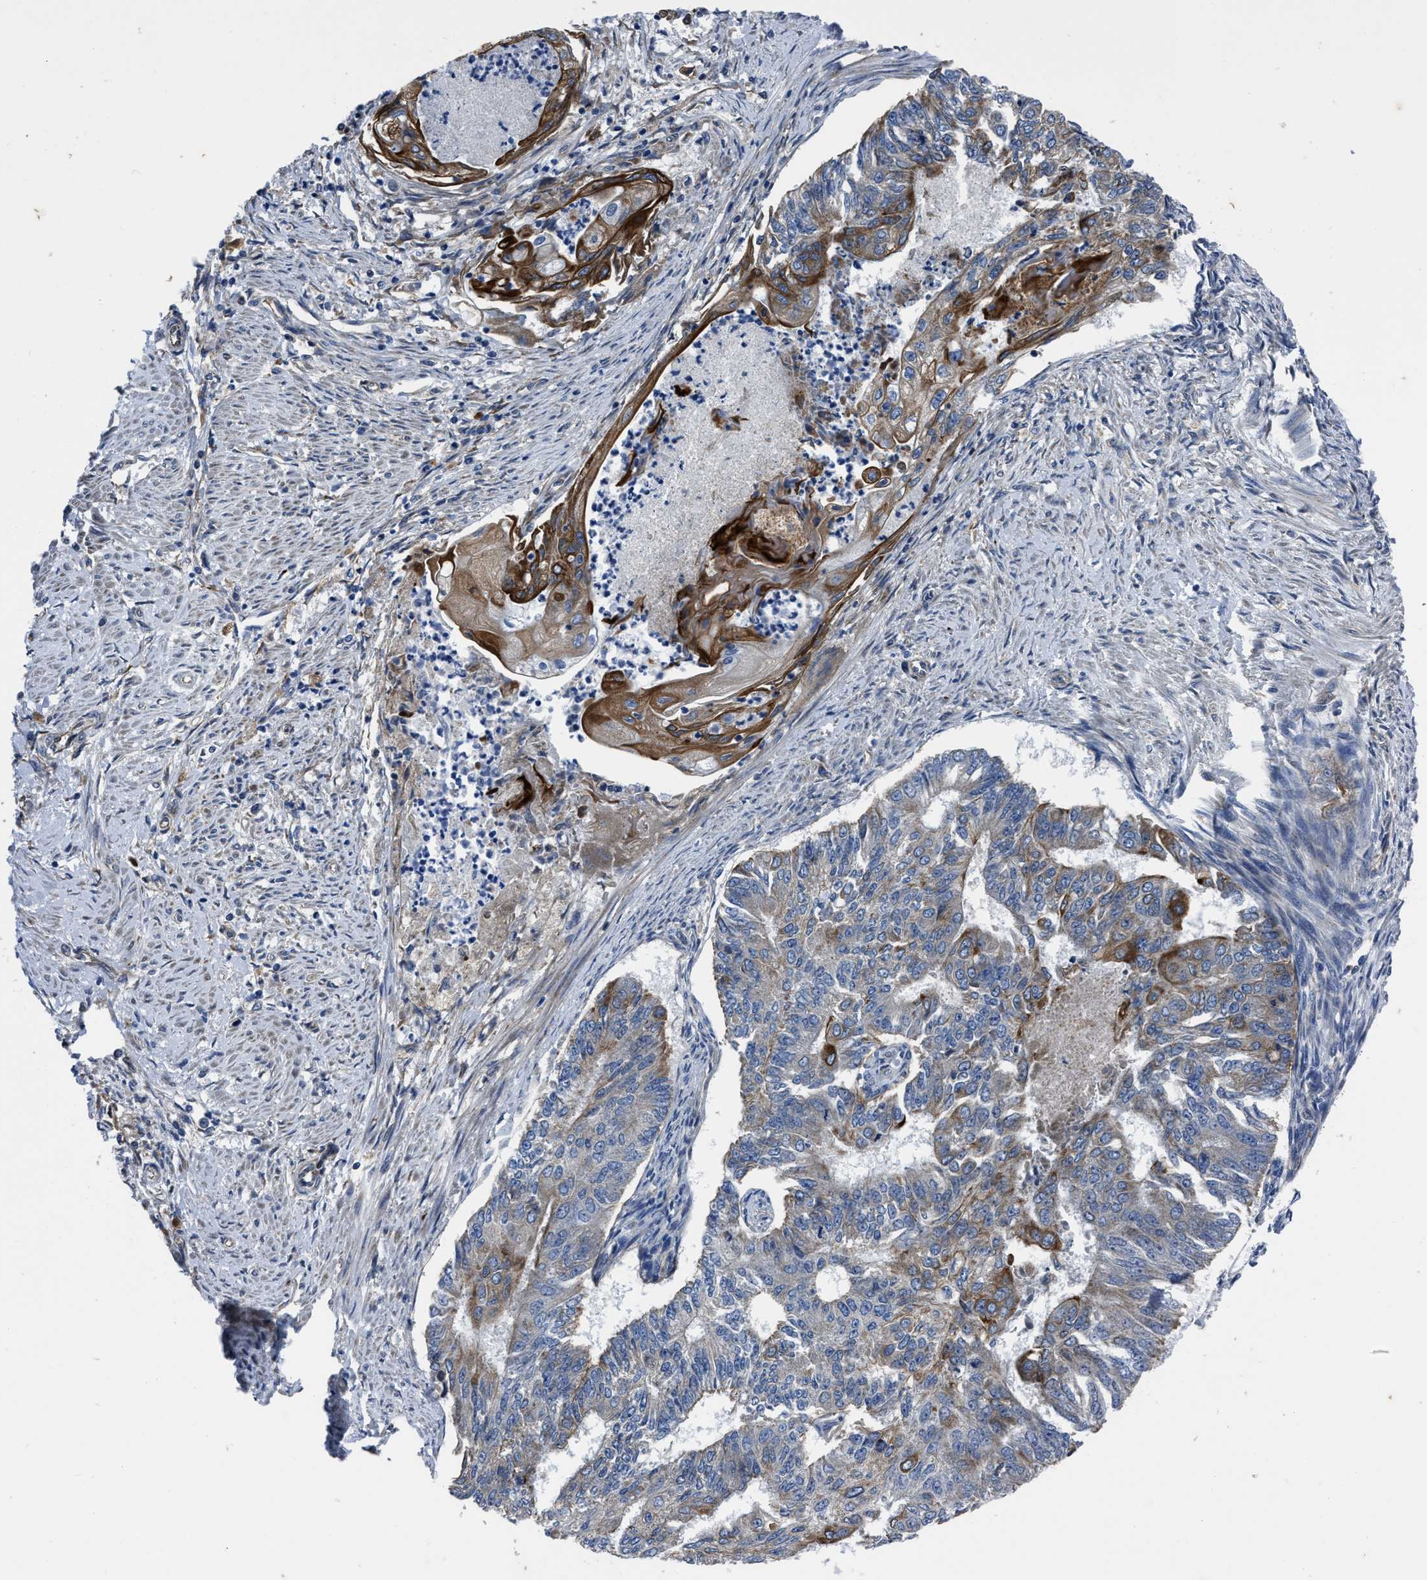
{"staining": {"intensity": "strong", "quantity": "<25%", "location": "cytoplasmic/membranous"}, "tissue": "endometrial cancer", "cell_type": "Tumor cells", "image_type": "cancer", "snomed": [{"axis": "morphology", "description": "Adenocarcinoma, NOS"}, {"axis": "topography", "description": "Endometrium"}], "caption": "A brown stain shows strong cytoplasmic/membranous positivity of a protein in endometrial cancer (adenocarcinoma) tumor cells.", "gene": "ERC1", "patient": {"sex": "female", "age": 32}}